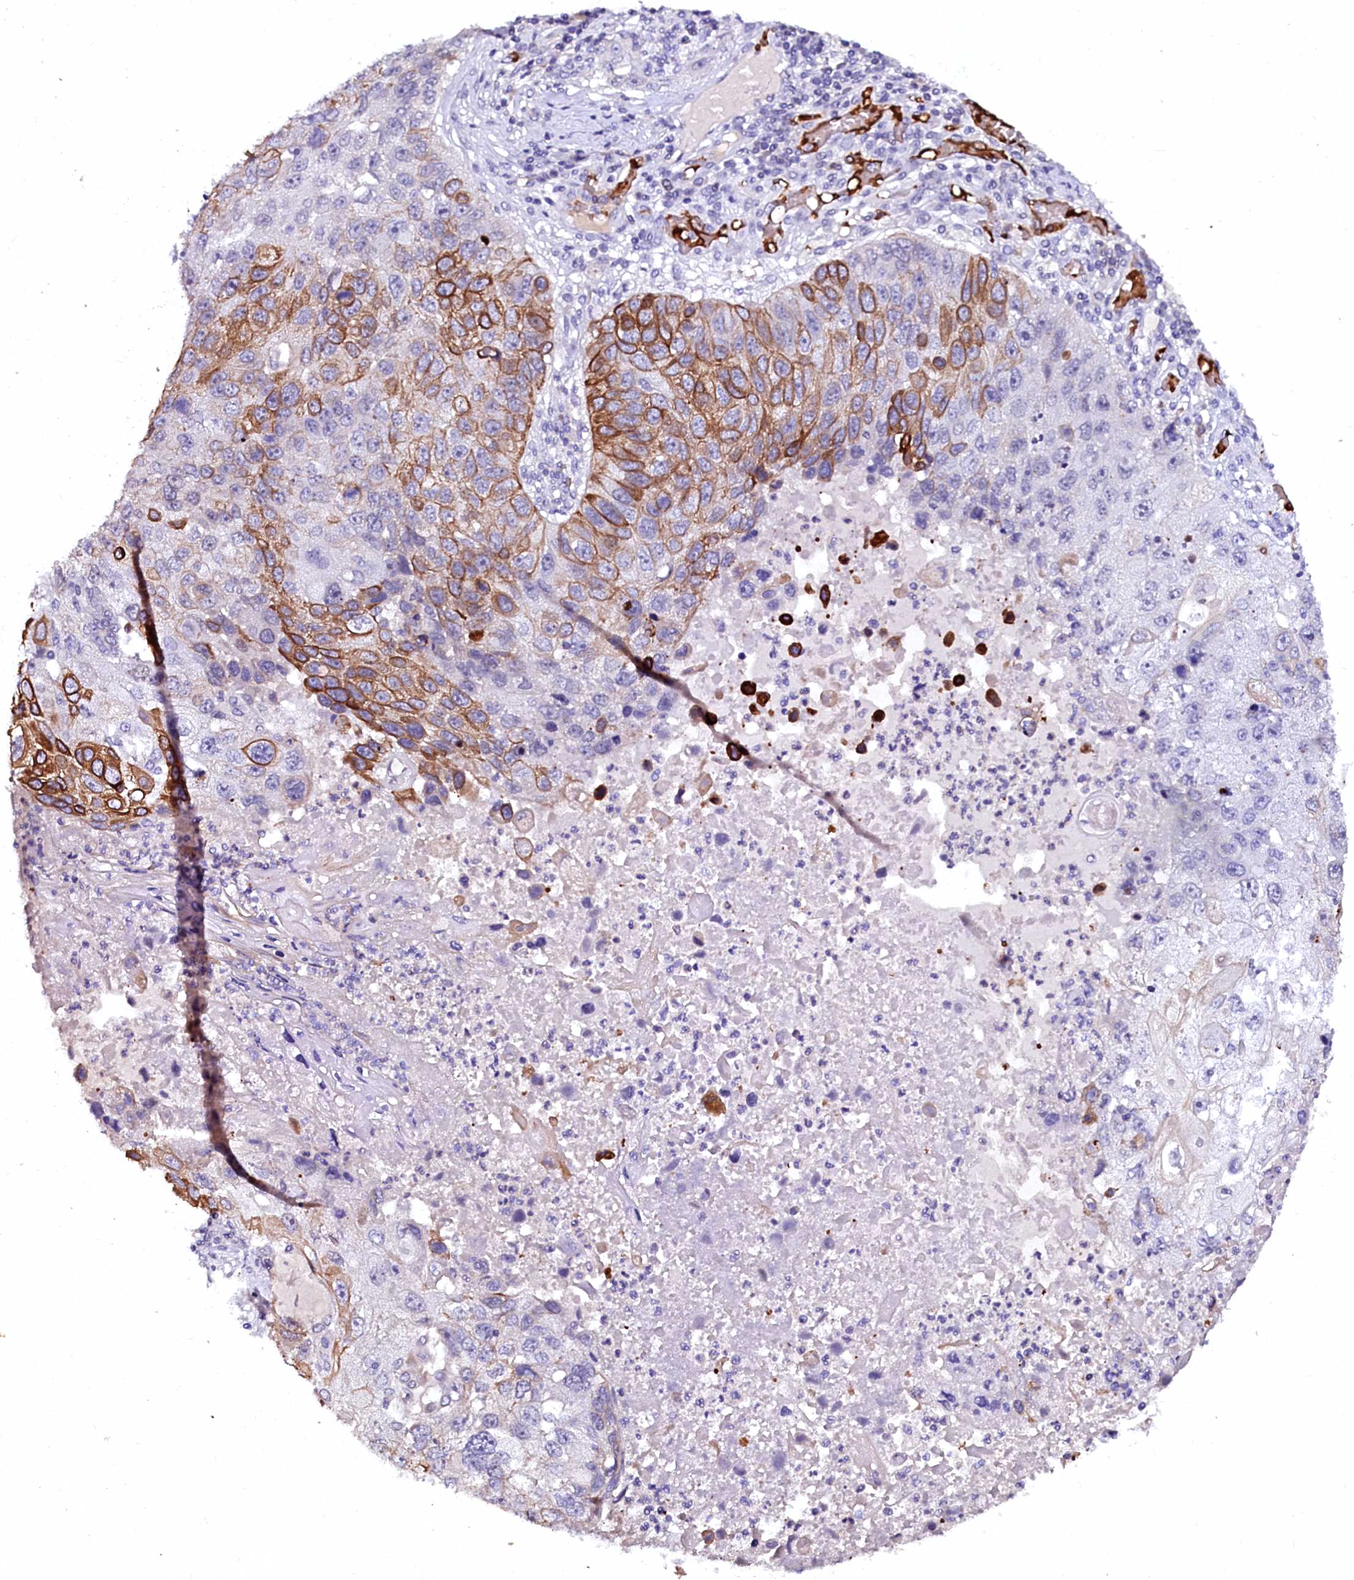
{"staining": {"intensity": "moderate", "quantity": "25%-75%", "location": "cytoplasmic/membranous"}, "tissue": "lung cancer", "cell_type": "Tumor cells", "image_type": "cancer", "snomed": [{"axis": "morphology", "description": "Squamous cell carcinoma, NOS"}, {"axis": "topography", "description": "Lung"}], "caption": "There is medium levels of moderate cytoplasmic/membranous expression in tumor cells of squamous cell carcinoma (lung), as demonstrated by immunohistochemical staining (brown color).", "gene": "CTDSPL2", "patient": {"sex": "male", "age": 61}}